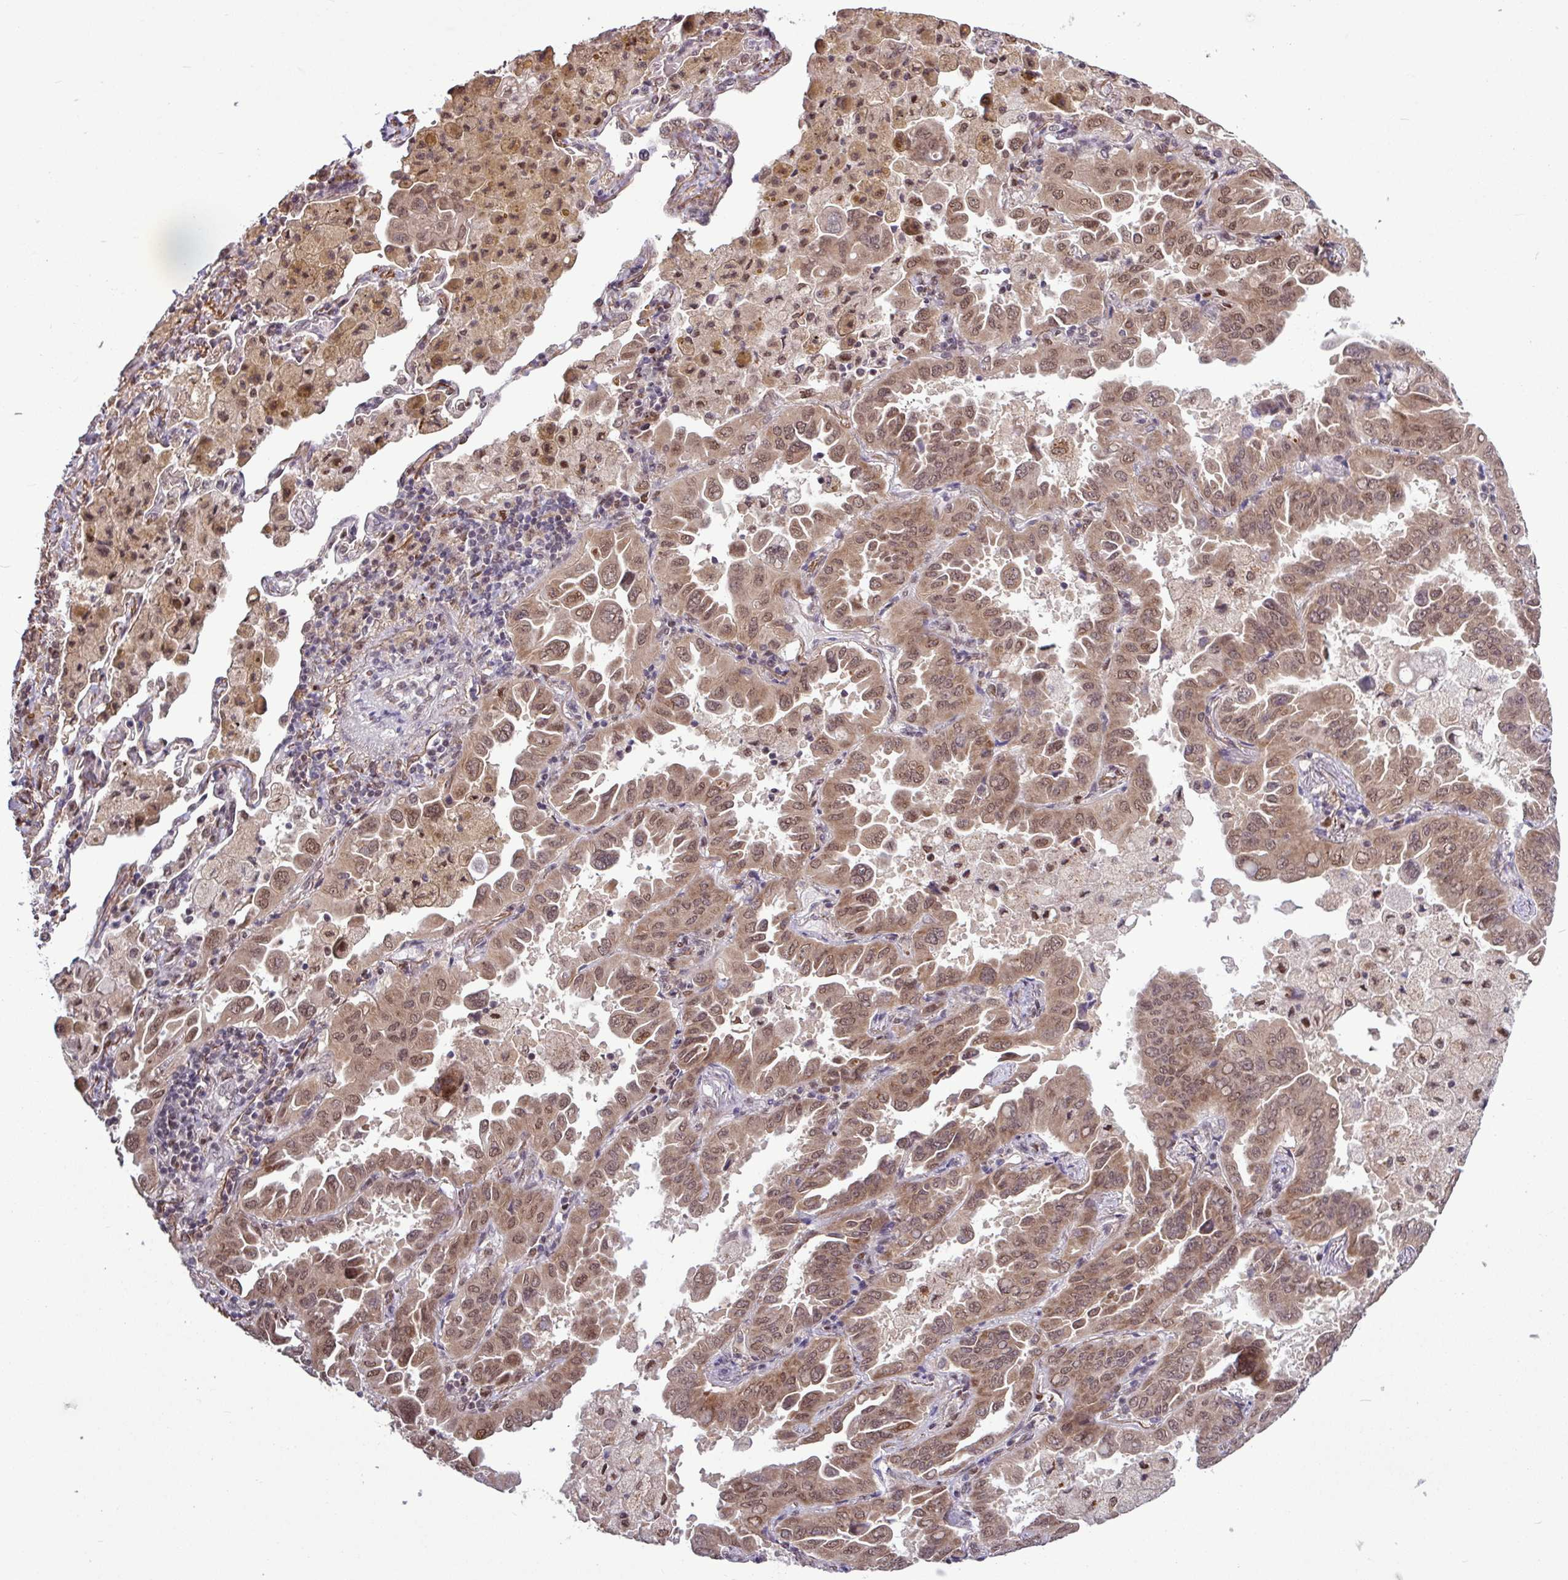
{"staining": {"intensity": "moderate", "quantity": ">75%", "location": "cytoplasmic/membranous,nuclear"}, "tissue": "lung cancer", "cell_type": "Tumor cells", "image_type": "cancer", "snomed": [{"axis": "morphology", "description": "Adenocarcinoma, NOS"}, {"axis": "topography", "description": "Lung"}], "caption": "This is an image of IHC staining of lung cancer, which shows moderate expression in the cytoplasmic/membranous and nuclear of tumor cells.", "gene": "SKIC2", "patient": {"sex": "male", "age": 64}}